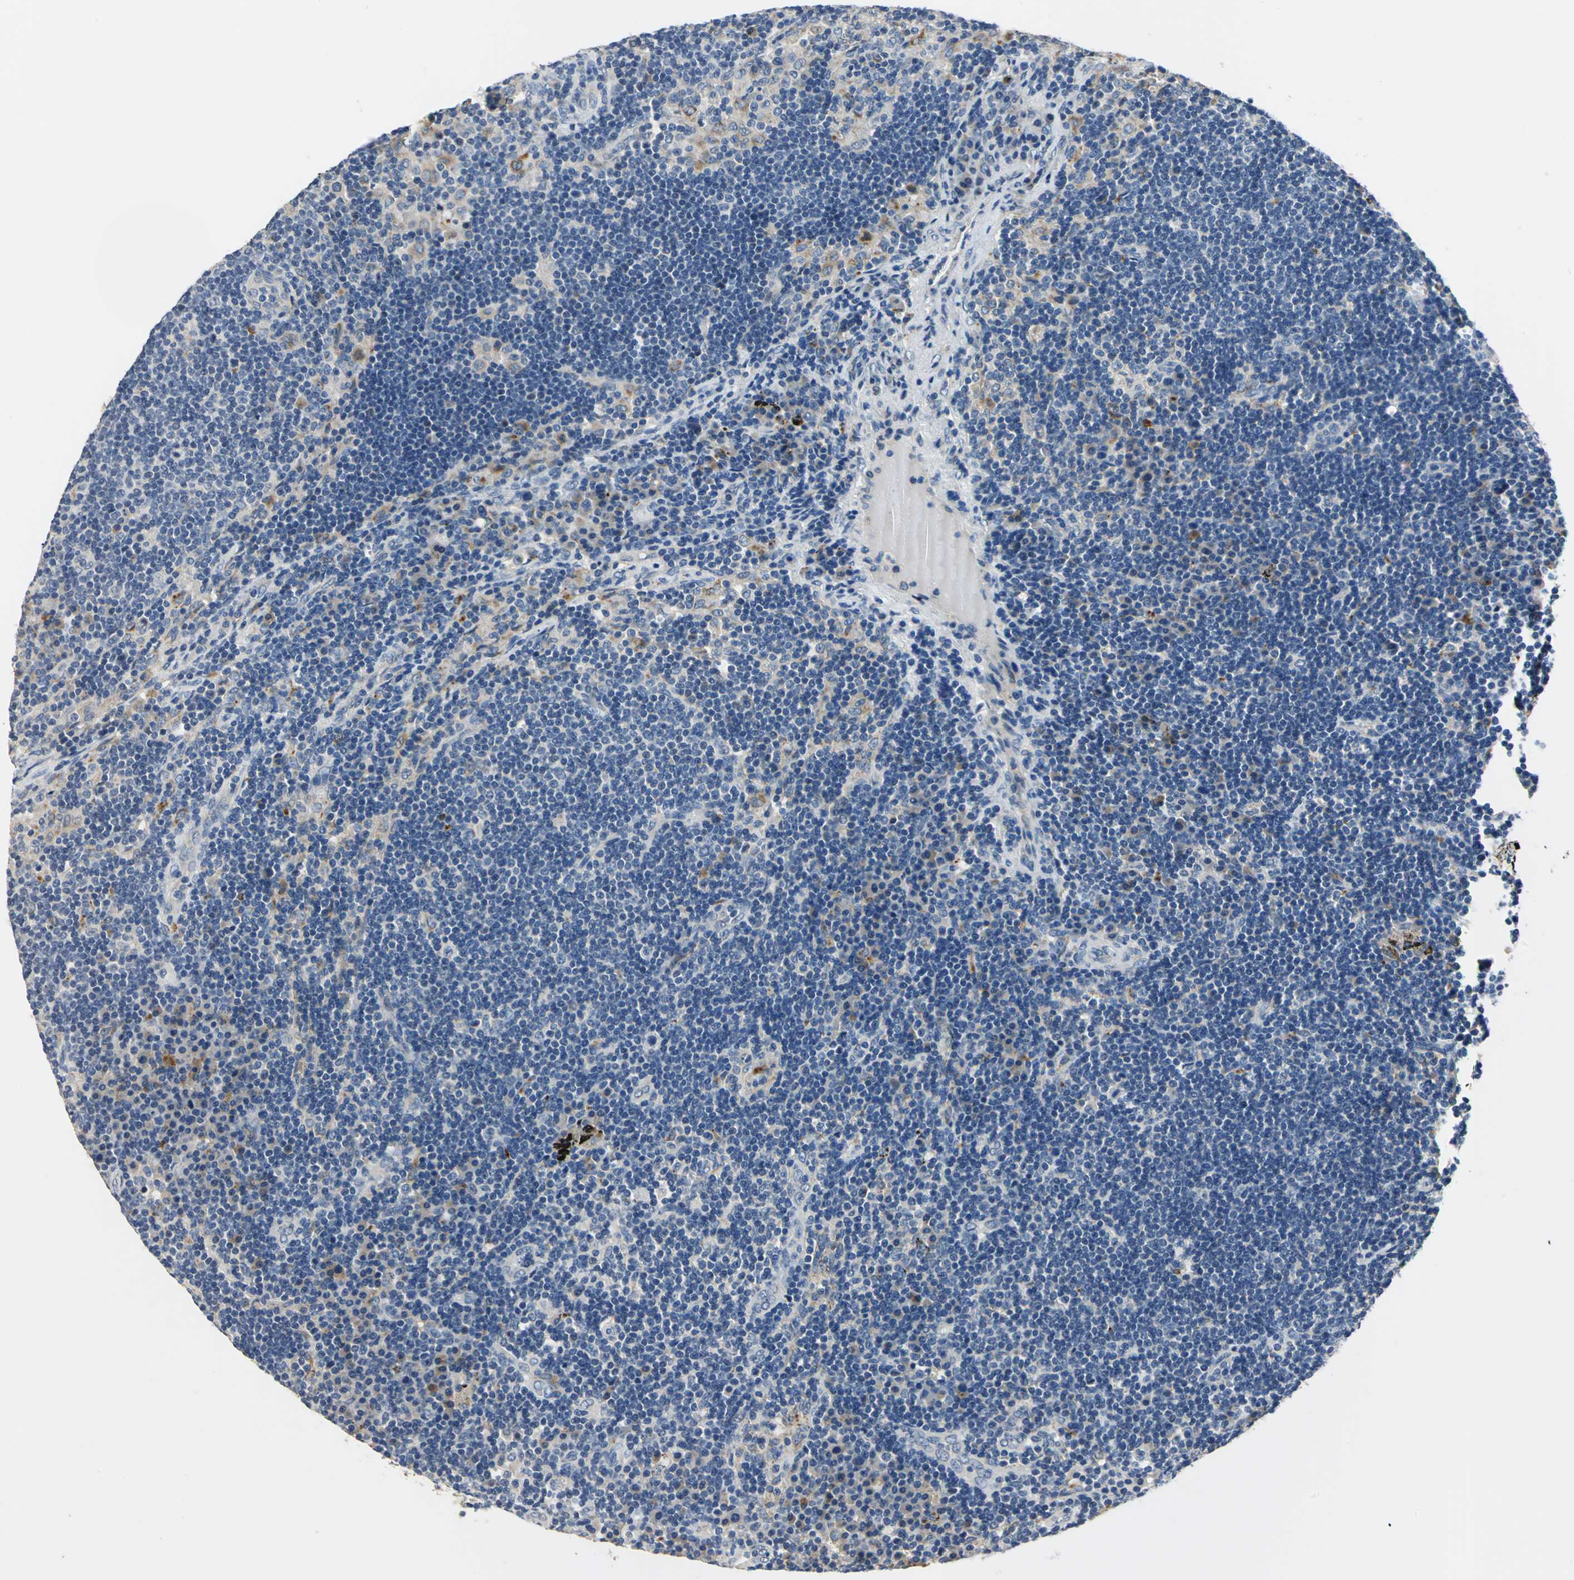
{"staining": {"intensity": "negative", "quantity": "none", "location": "none"}, "tissue": "lymph node", "cell_type": "Germinal center cells", "image_type": "normal", "snomed": [{"axis": "morphology", "description": "Normal tissue, NOS"}, {"axis": "morphology", "description": "Squamous cell carcinoma, metastatic, NOS"}, {"axis": "topography", "description": "Lymph node"}], "caption": "This is an IHC image of benign human lymph node. There is no expression in germinal center cells.", "gene": "RASD2", "patient": {"sex": "female", "age": 53}}